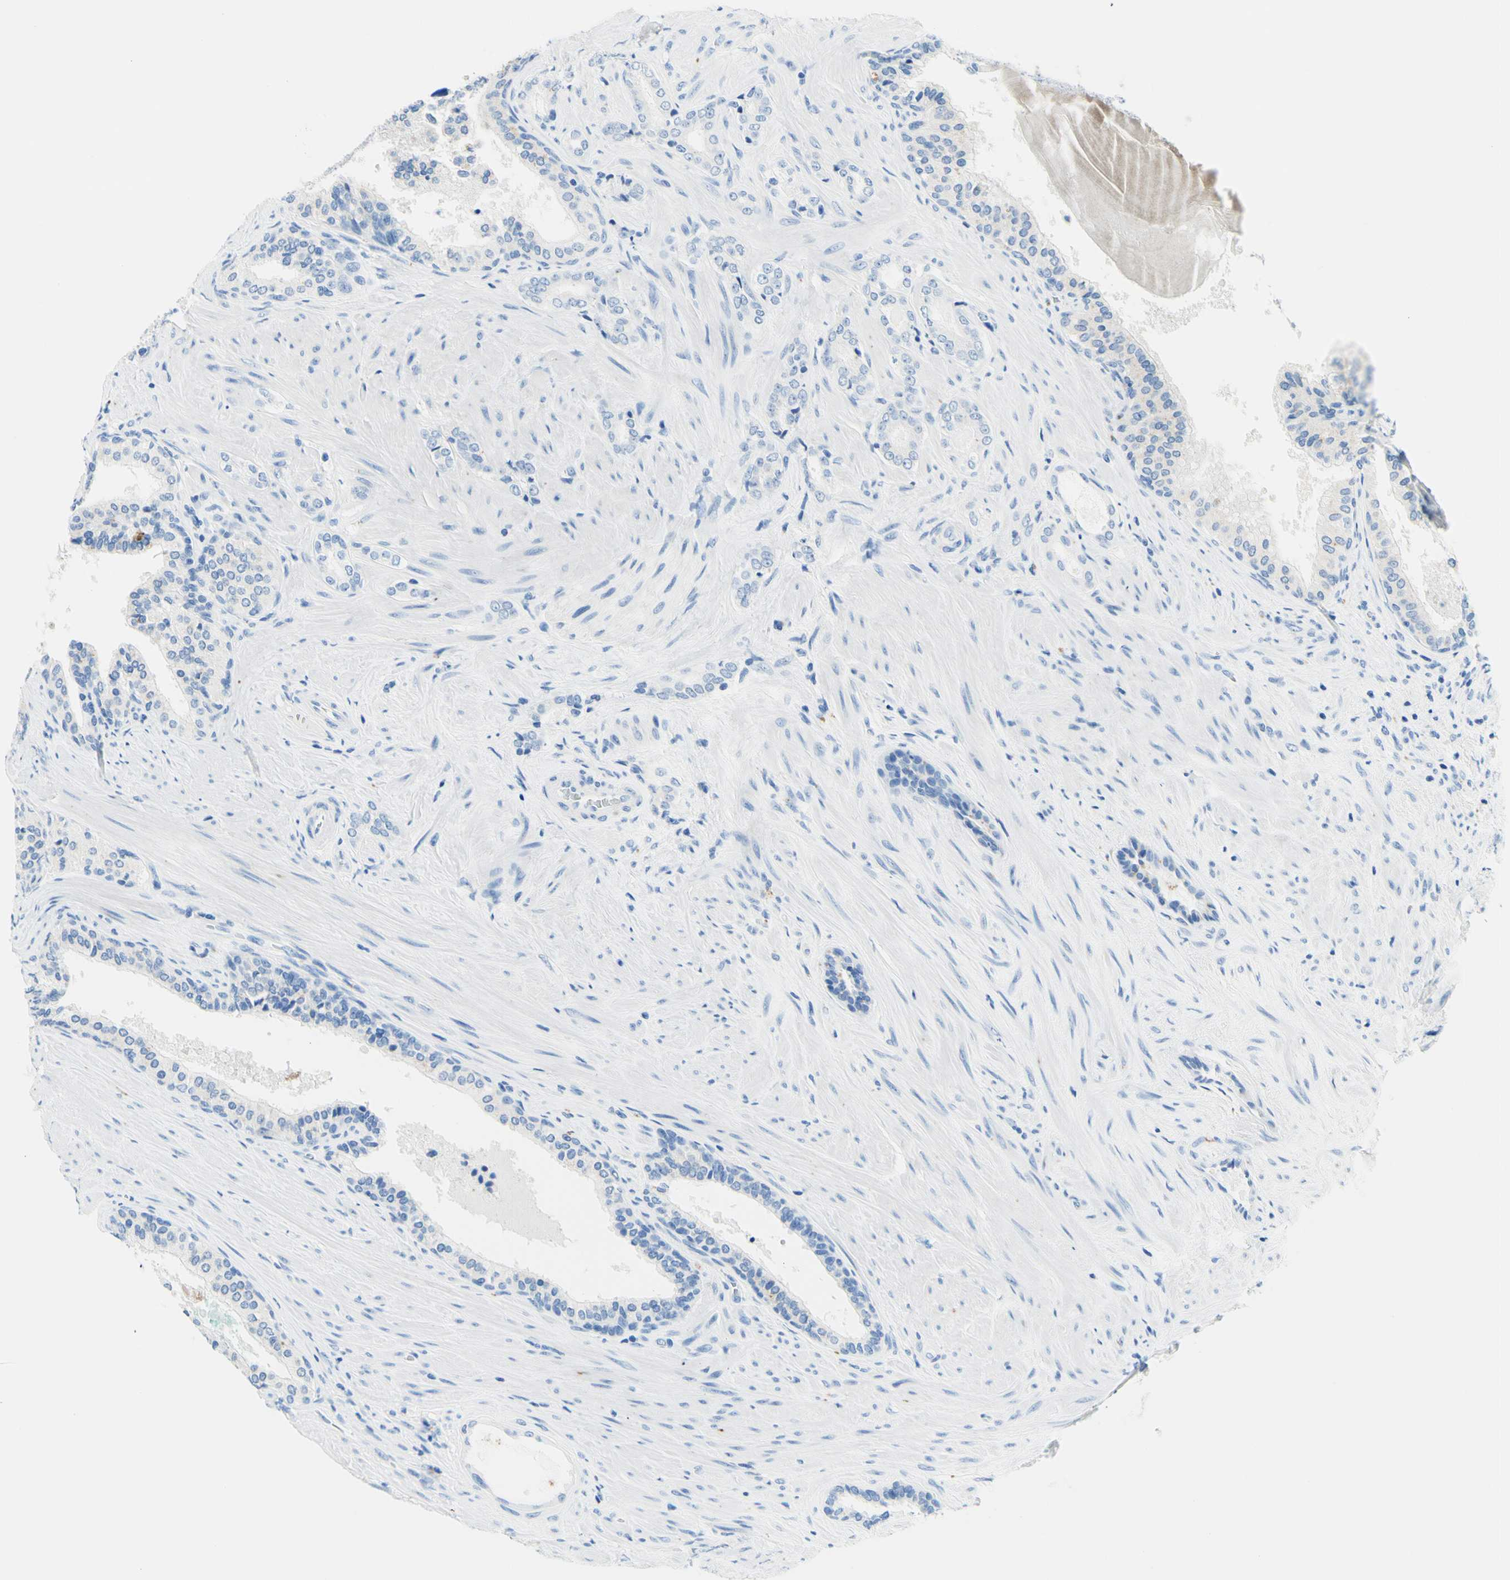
{"staining": {"intensity": "negative", "quantity": "none", "location": "none"}, "tissue": "prostate cancer", "cell_type": "Tumor cells", "image_type": "cancer", "snomed": [{"axis": "morphology", "description": "Adenocarcinoma, Low grade"}, {"axis": "topography", "description": "Prostate"}], "caption": "Immunohistochemistry image of human prostate adenocarcinoma (low-grade) stained for a protein (brown), which exhibits no positivity in tumor cells.", "gene": "MYH2", "patient": {"sex": "male", "age": 60}}